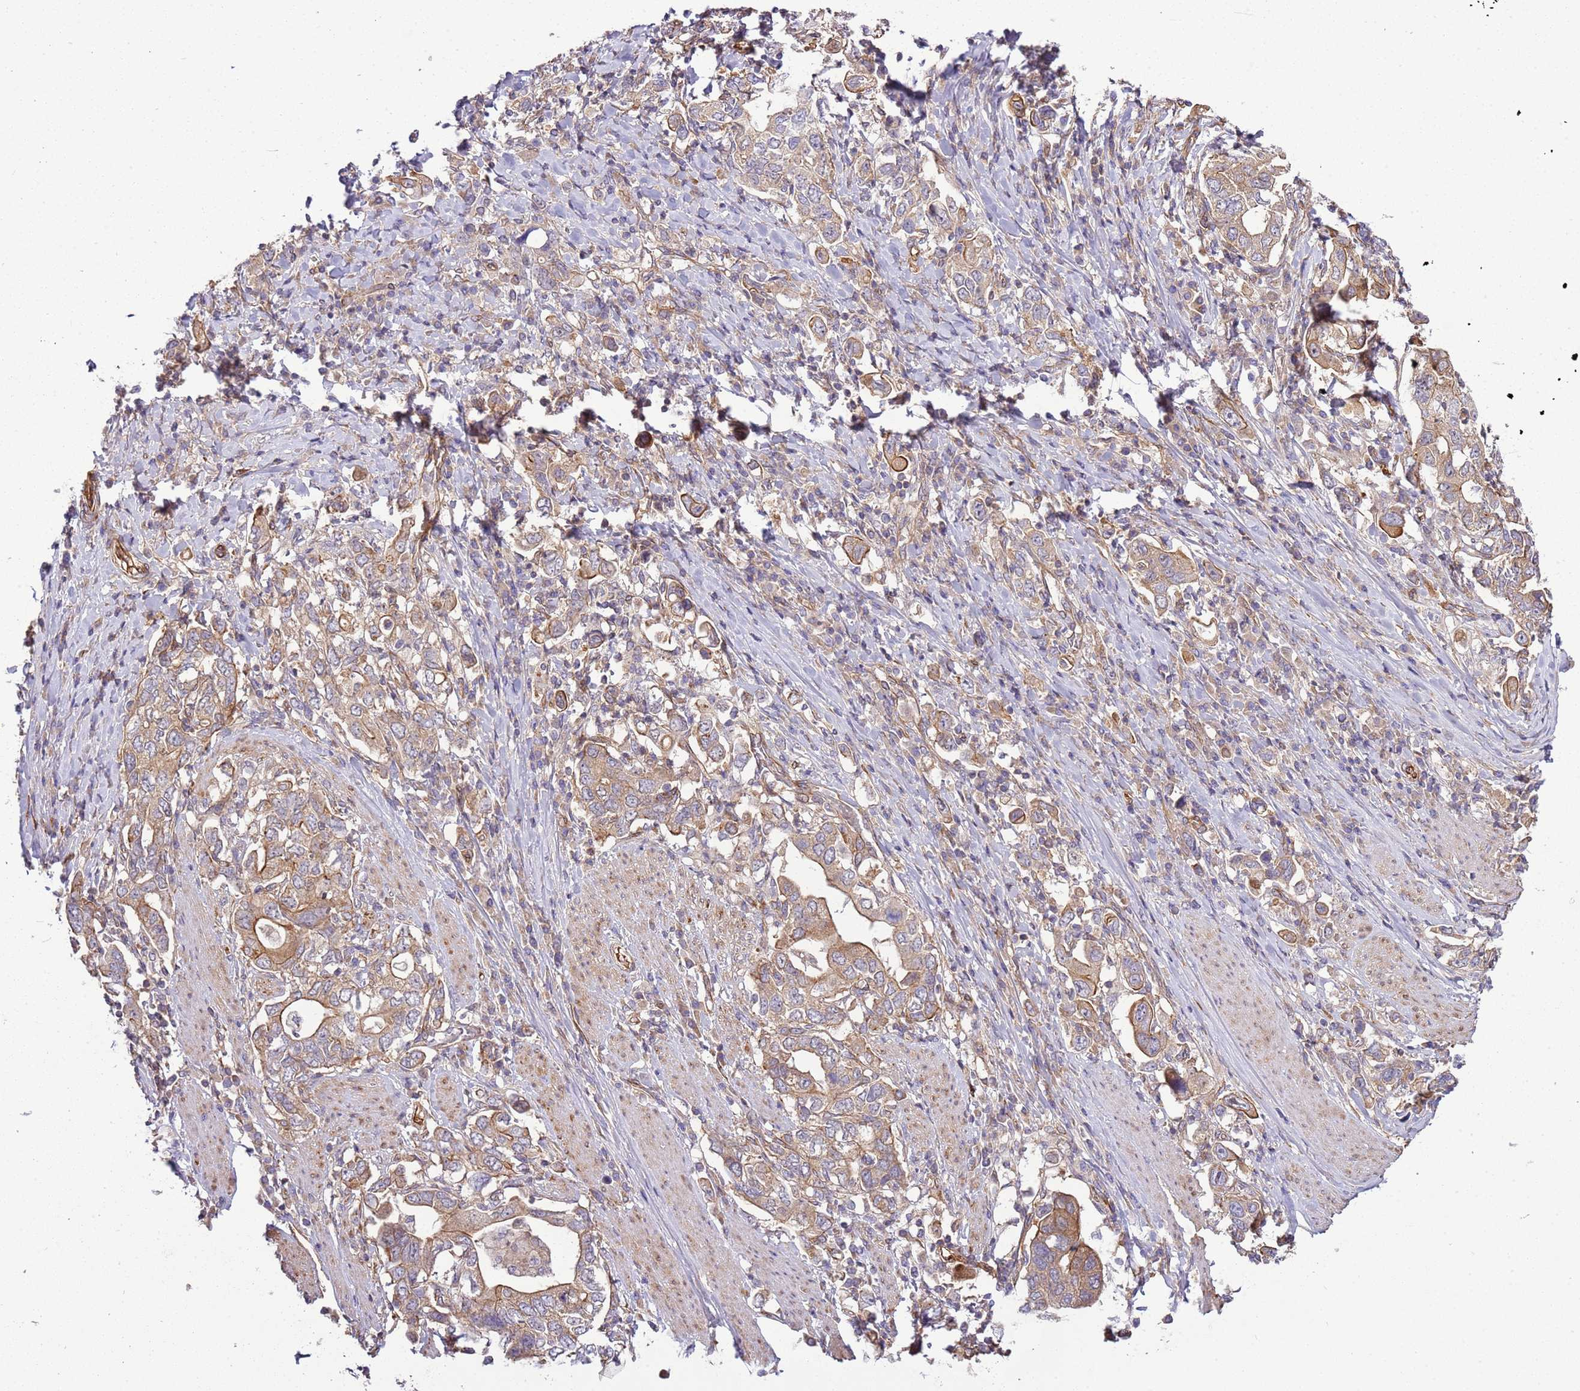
{"staining": {"intensity": "moderate", "quantity": "25%-75%", "location": "cytoplasmic/membranous"}, "tissue": "stomach cancer", "cell_type": "Tumor cells", "image_type": "cancer", "snomed": [{"axis": "morphology", "description": "Adenocarcinoma, NOS"}, {"axis": "topography", "description": "Stomach, upper"}, {"axis": "topography", "description": "Stomach"}], "caption": "An immunohistochemistry image of tumor tissue is shown. Protein staining in brown shows moderate cytoplasmic/membranous positivity in adenocarcinoma (stomach) within tumor cells.", "gene": "GNL1", "patient": {"sex": "male", "age": 62}}